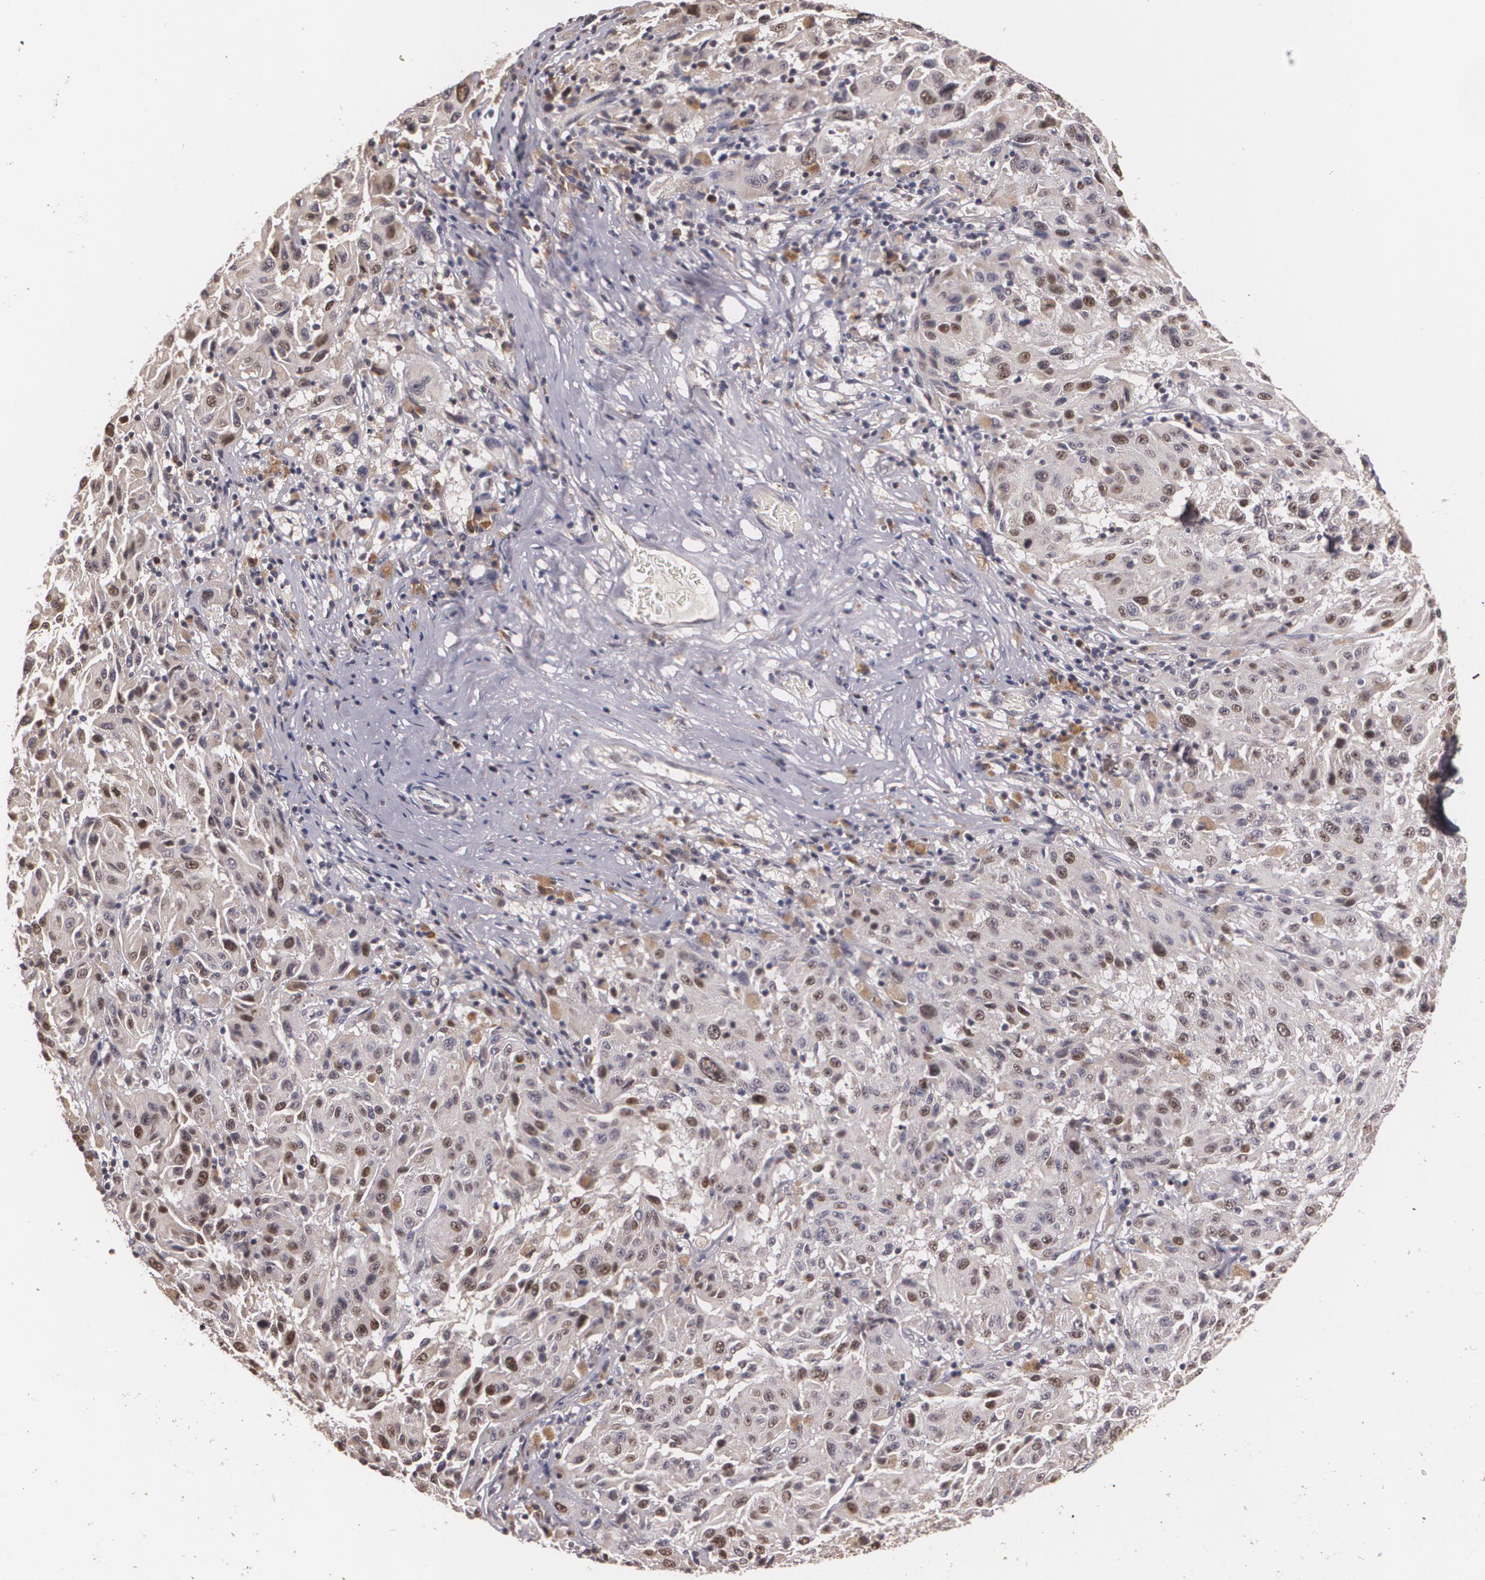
{"staining": {"intensity": "moderate", "quantity": "25%-75%", "location": "nuclear"}, "tissue": "melanoma", "cell_type": "Tumor cells", "image_type": "cancer", "snomed": [{"axis": "morphology", "description": "Malignant melanoma, NOS"}, {"axis": "topography", "description": "Skin"}], "caption": "Malignant melanoma stained with DAB IHC demonstrates medium levels of moderate nuclear positivity in about 25%-75% of tumor cells.", "gene": "BRCA1", "patient": {"sex": "female", "age": 77}}